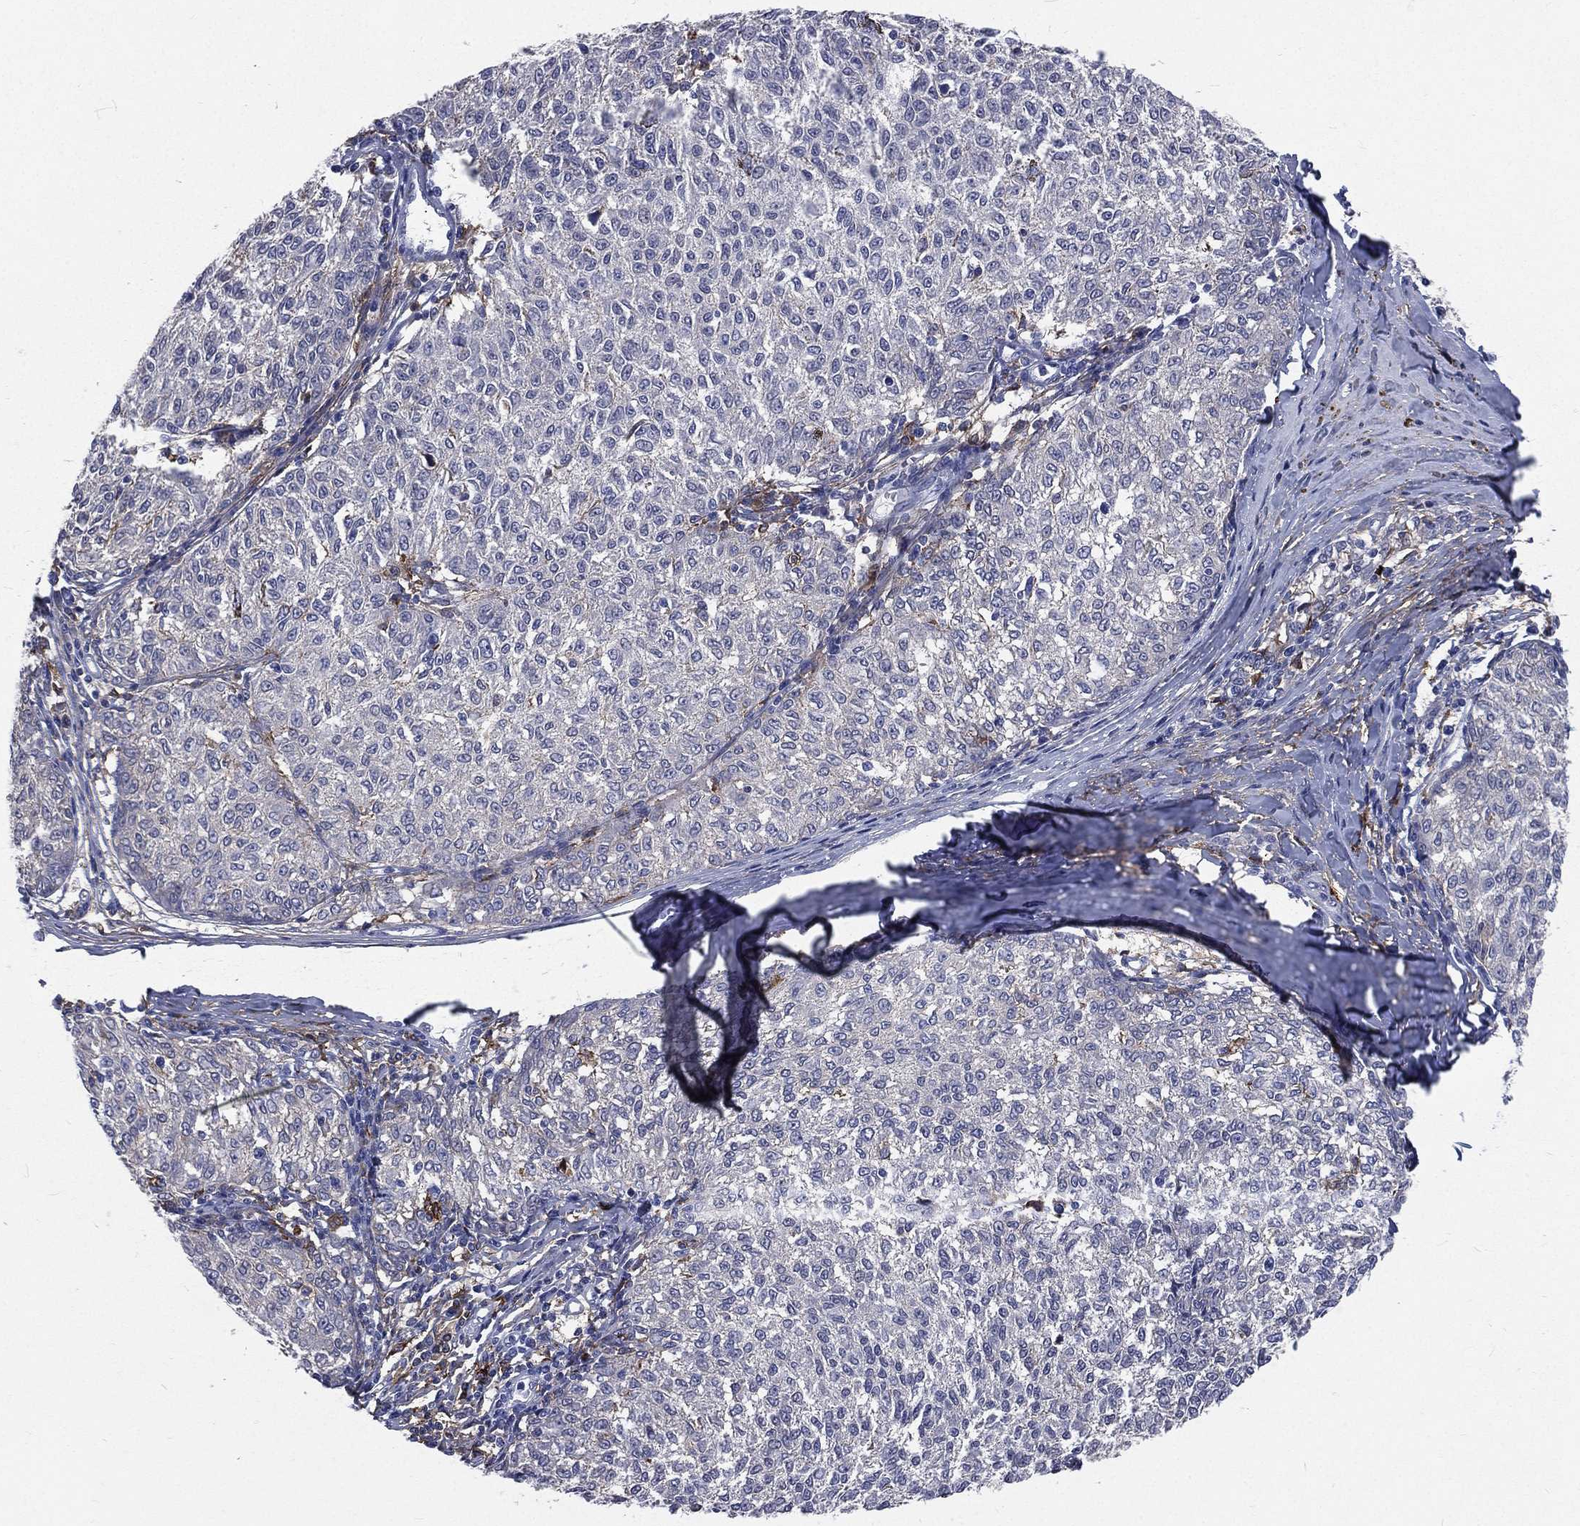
{"staining": {"intensity": "negative", "quantity": "none", "location": "none"}, "tissue": "melanoma", "cell_type": "Tumor cells", "image_type": "cancer", "snomed": [{"axis": "morphology", "description": "Malignant melanoma, NOS"}, {"axis": "topography", "description": "Skin"}], "caption": "This is a histopathology image of immunohistochemistry (IHC) staining of melanoma, which shows no positivity in tumor cells.", "gene": "BASP1", "patient": {"sex": "female", "age": 72}}